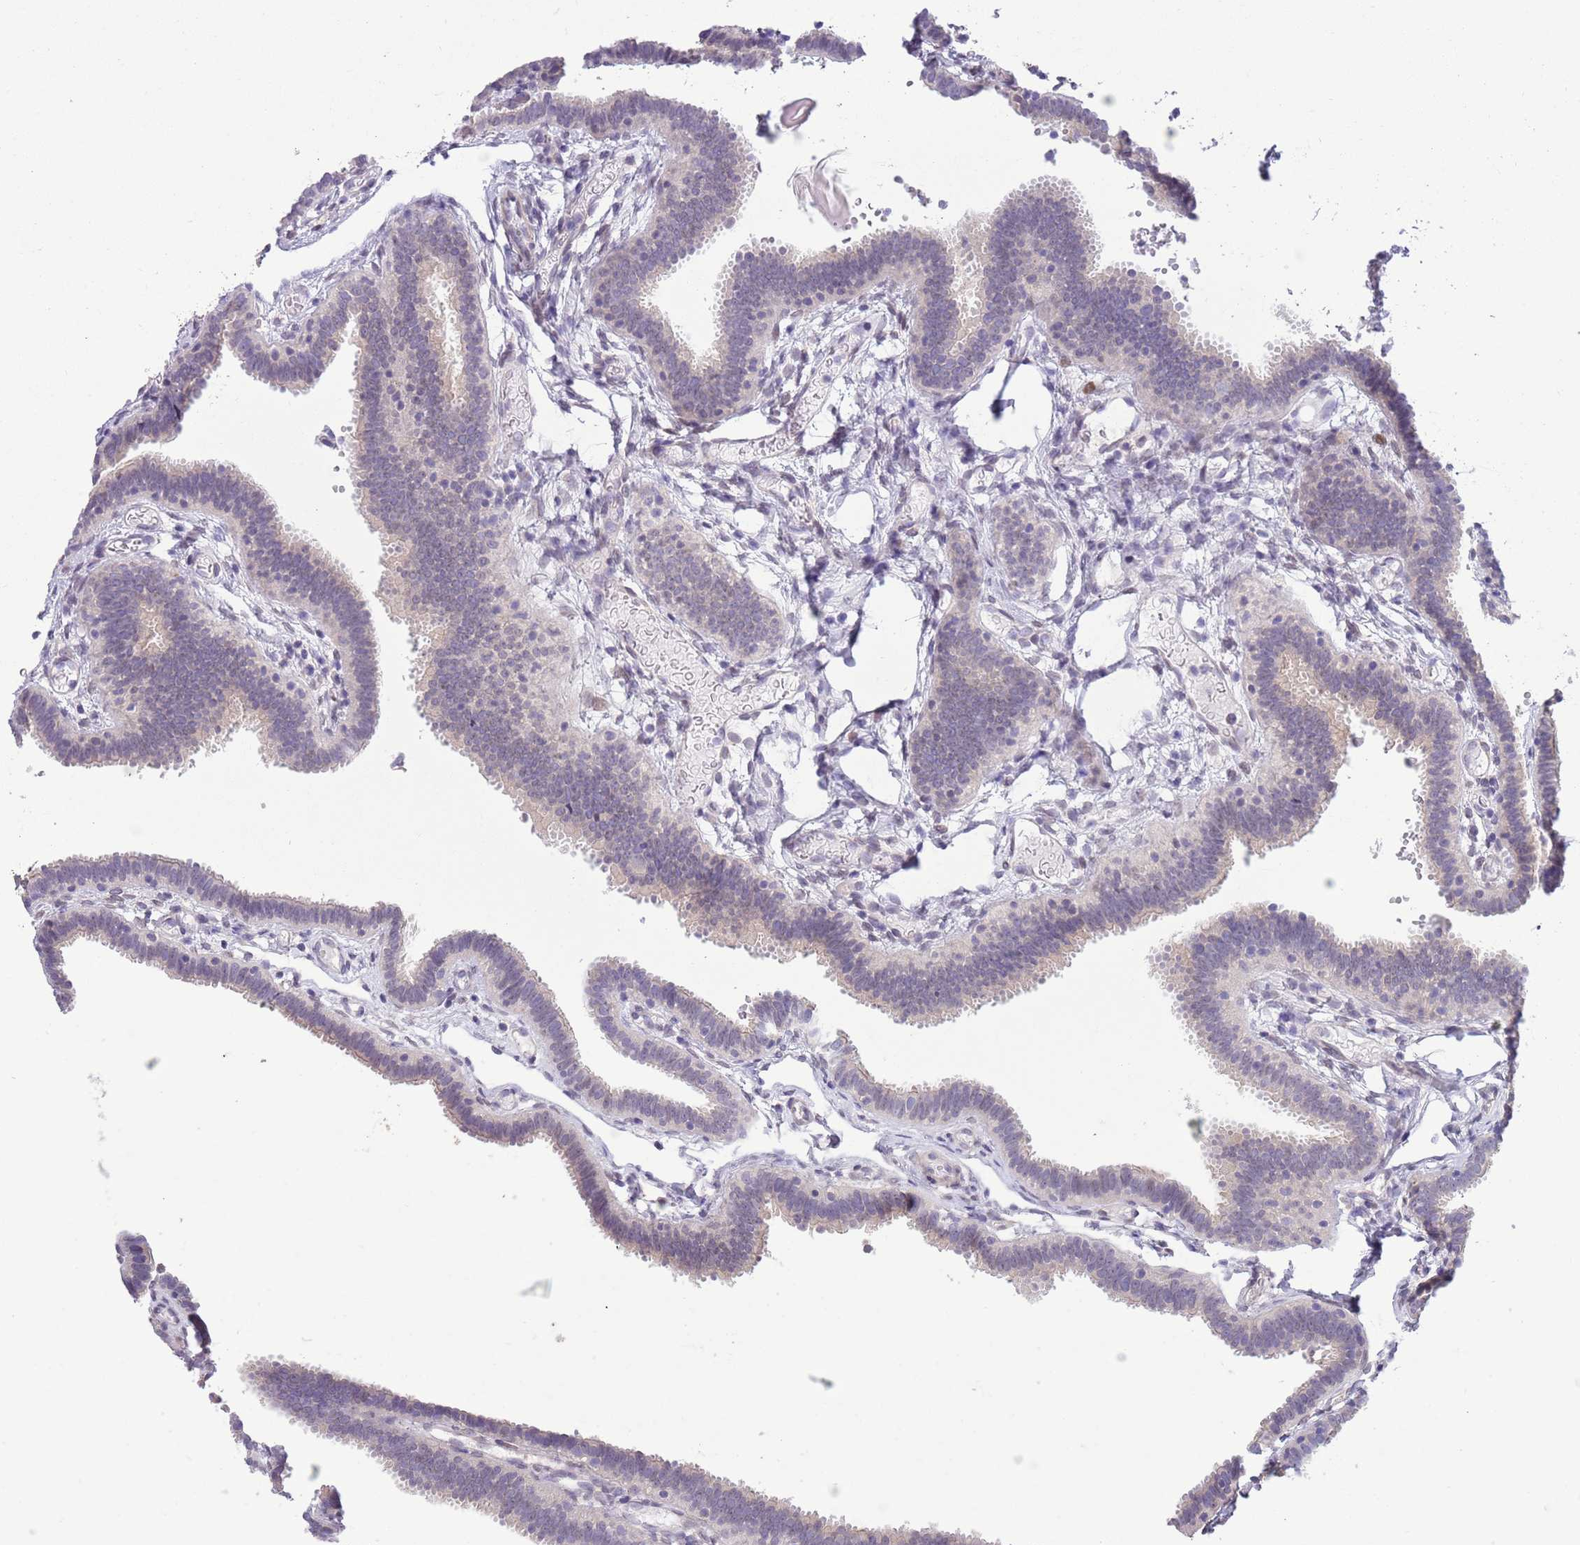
{"staining": {"intensity": "weak", "quantity": "<25%", "location": "cytoplasmic/membranous"}, "tissue": "fallopian tube", "cell_type": "Glandular cells", "image_type": "normal", "snomed": [{"axis": "morphology", "description": "Normal tissue, NOS"}, {"axis": "topography", "description": "Fallopian tube"}], "caption": "This is a image of IHC staining of unremarkable fallopian tube, which shows no expression in glandular cells. The staining is performed using DAB (3,3'-diaminobenzidine) brown chromogen with nuclei counter-stained in using hematoxylin.", "gene": "CCND2", "patient": {"sex": "female", "age": 37}}